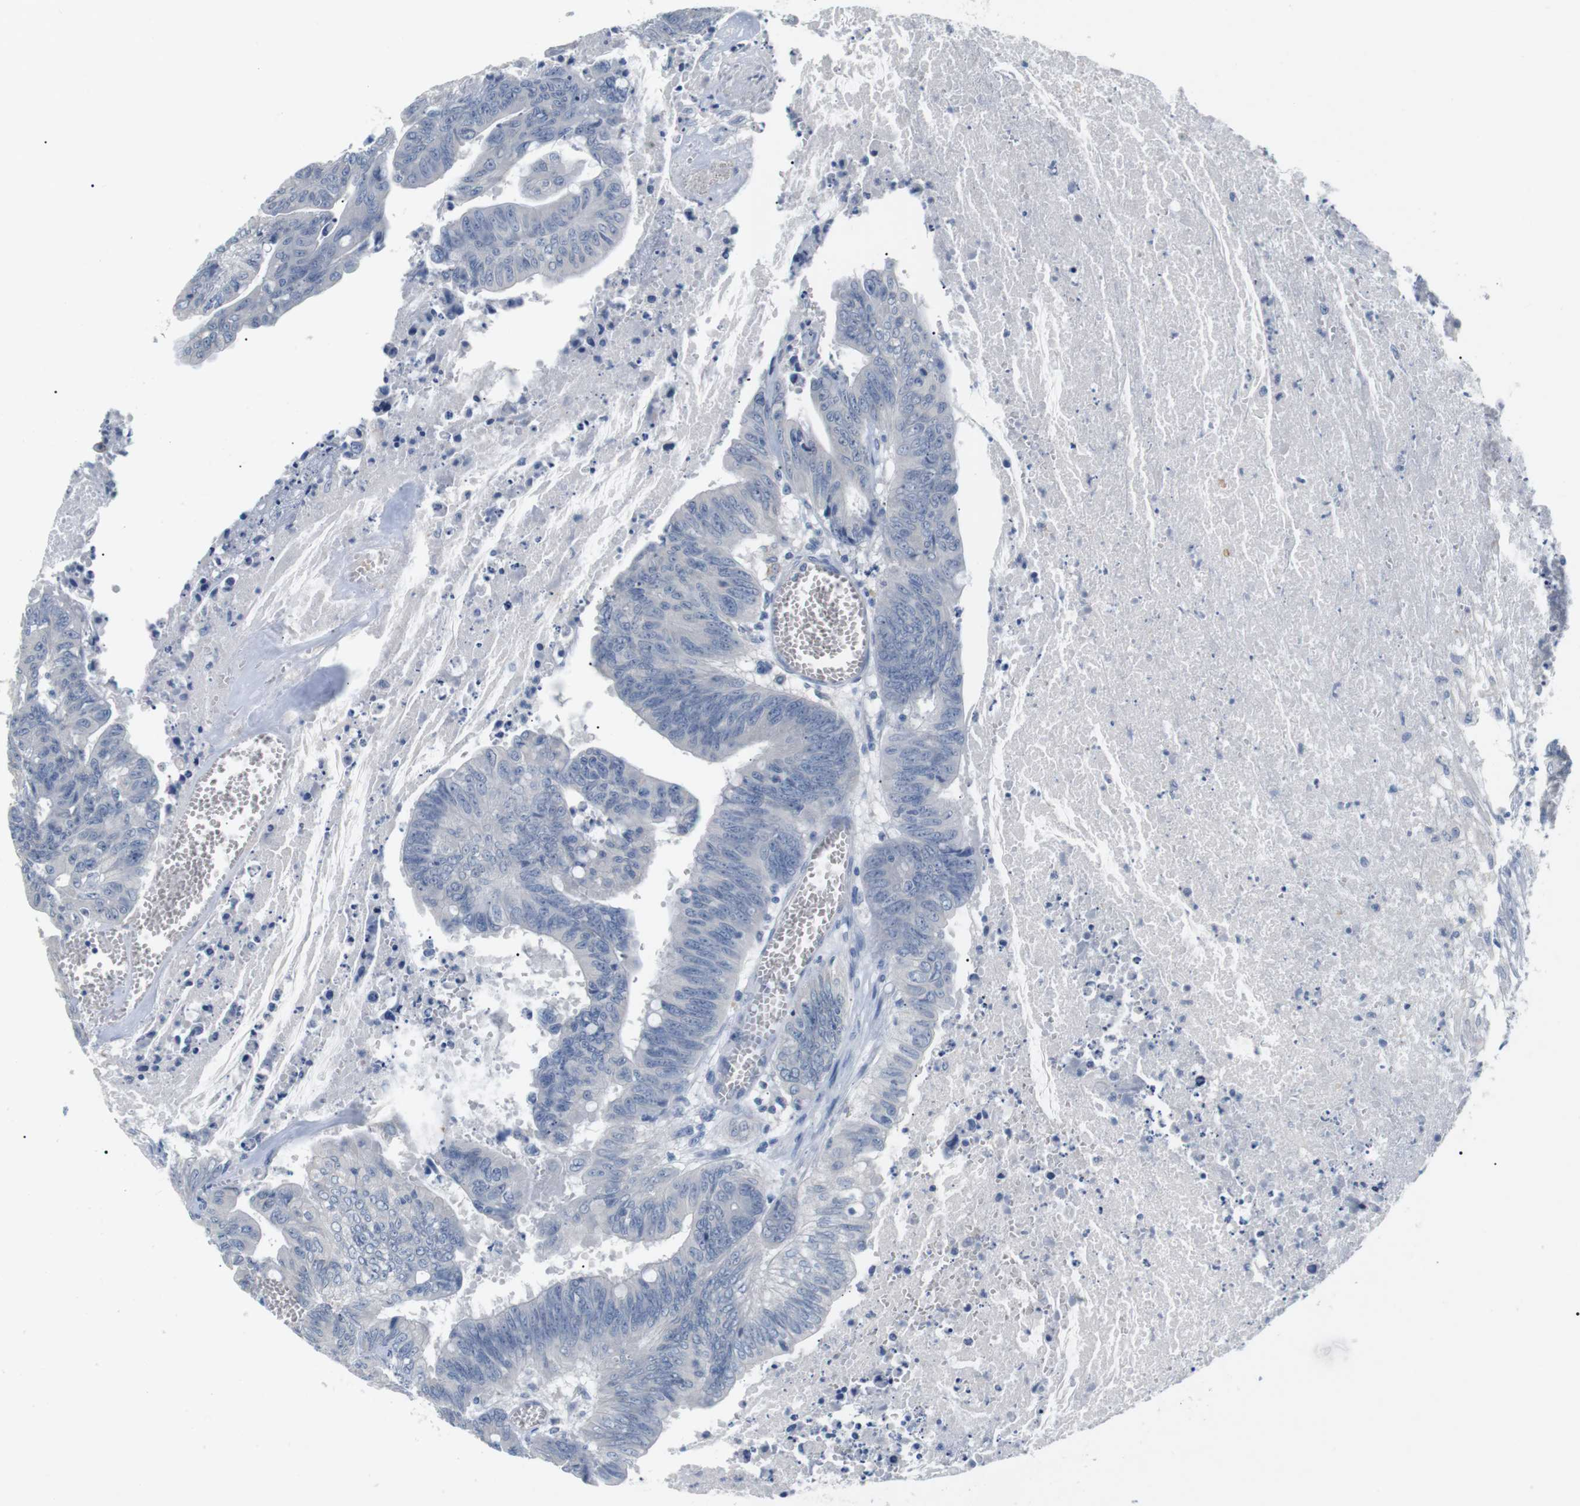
{"staining": {"intensity": "negative", "quantity": "none", "location": "none"}, "tissue": "colorectal cancer", "cell_type": "Tumor cells", "image_type": "cancer", "snomed": [{"axis": "morphology", "description": "Adenocarcinoma, NOS"}, {"axis": "topography", "description": "Colon"}], "caption": "Tumor cells show no significant protein expression in adenocarcinoma (colorectal). (Immunohistochemistry, brightfield microscopy, high magnification).", "gene": "FCGRT", "patient": {"sex": "male", "age": 45}}